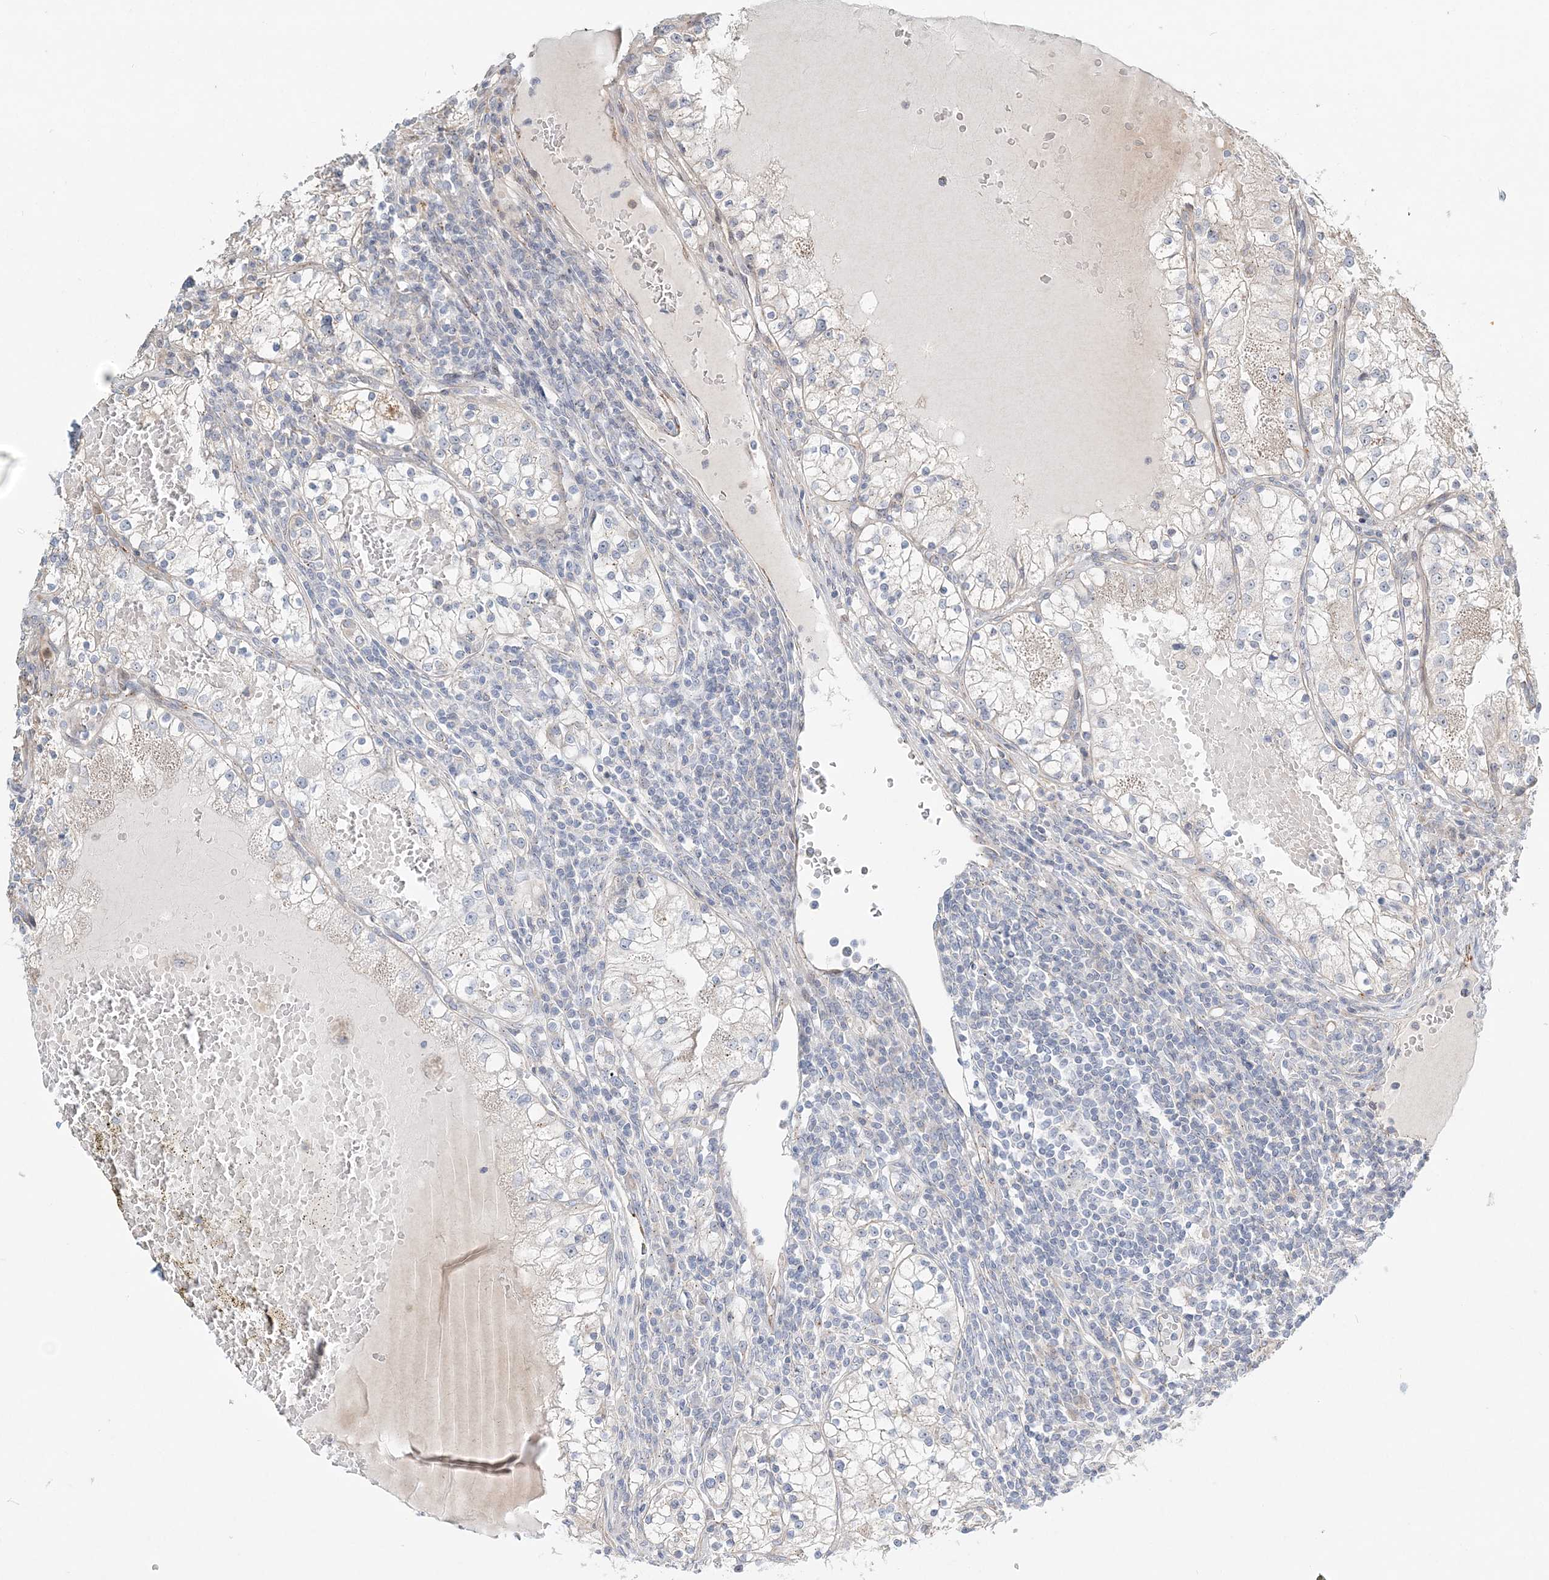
{"staining": {"intensity": "weak", "quantity": "<25%", "location": "cytoplasmic/membranous"}, "tissue": "renal cancer", "cell_type": "Tumor cells", "image_type": "cancer", "snomed": [{"axis": "morphology", "description": "Normal tissue, NOS"}, {"axis": "morphology", "description": "Adenocarcinoma, NOS"}, {"axis": "topography", "description": "Kidney"}], "caption": "A photomicrograph of adenocarcinoma (renal) stained for a protein shows no brown staining in tumor cells. Nuclei are stained in blue.", "gene": "CXXC5", "patient": {"sex": "male", "age": 68}}